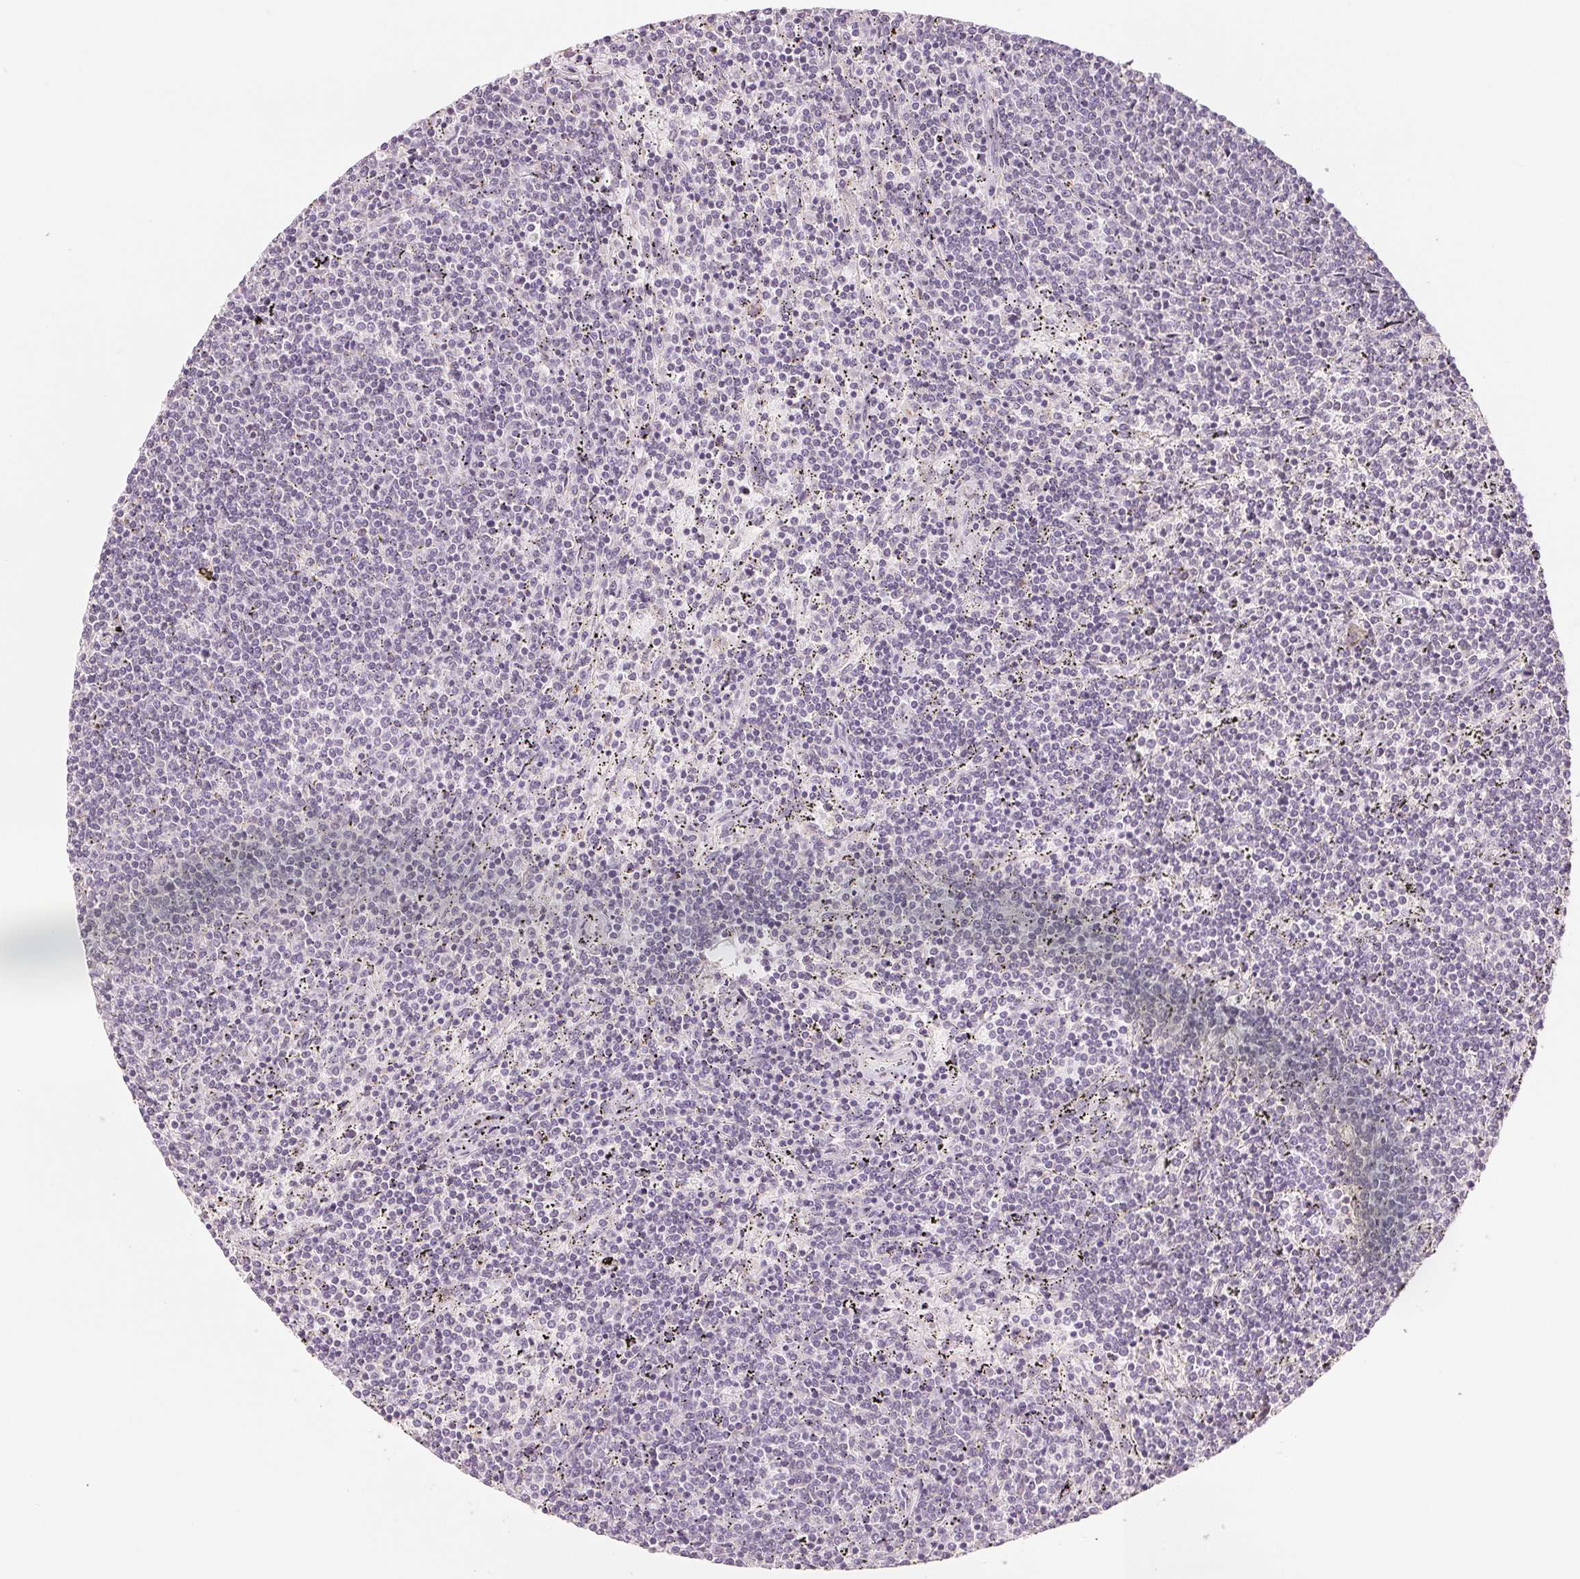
{"staining": {"intensity": "negative", "quantity": "none", "location": "none"}, "tissue": "lymphoma", "cell_type": "Tumor cells", "image_type": "cancer", "snomed": [{"axis": "morphology", "description": "Malignant lymphoma, non-Hodgkin's type, Low grade"}, {"axis": "topography", "description": "Spleen"}], "caption": "Protein analysis of malignant lymphoma, non-Hodgkin's type (low-grade) demonstrates no significant positivity in tumor cells.", "gene": "SMARCD3", "patient": {"sex": "female", "age": 50}}